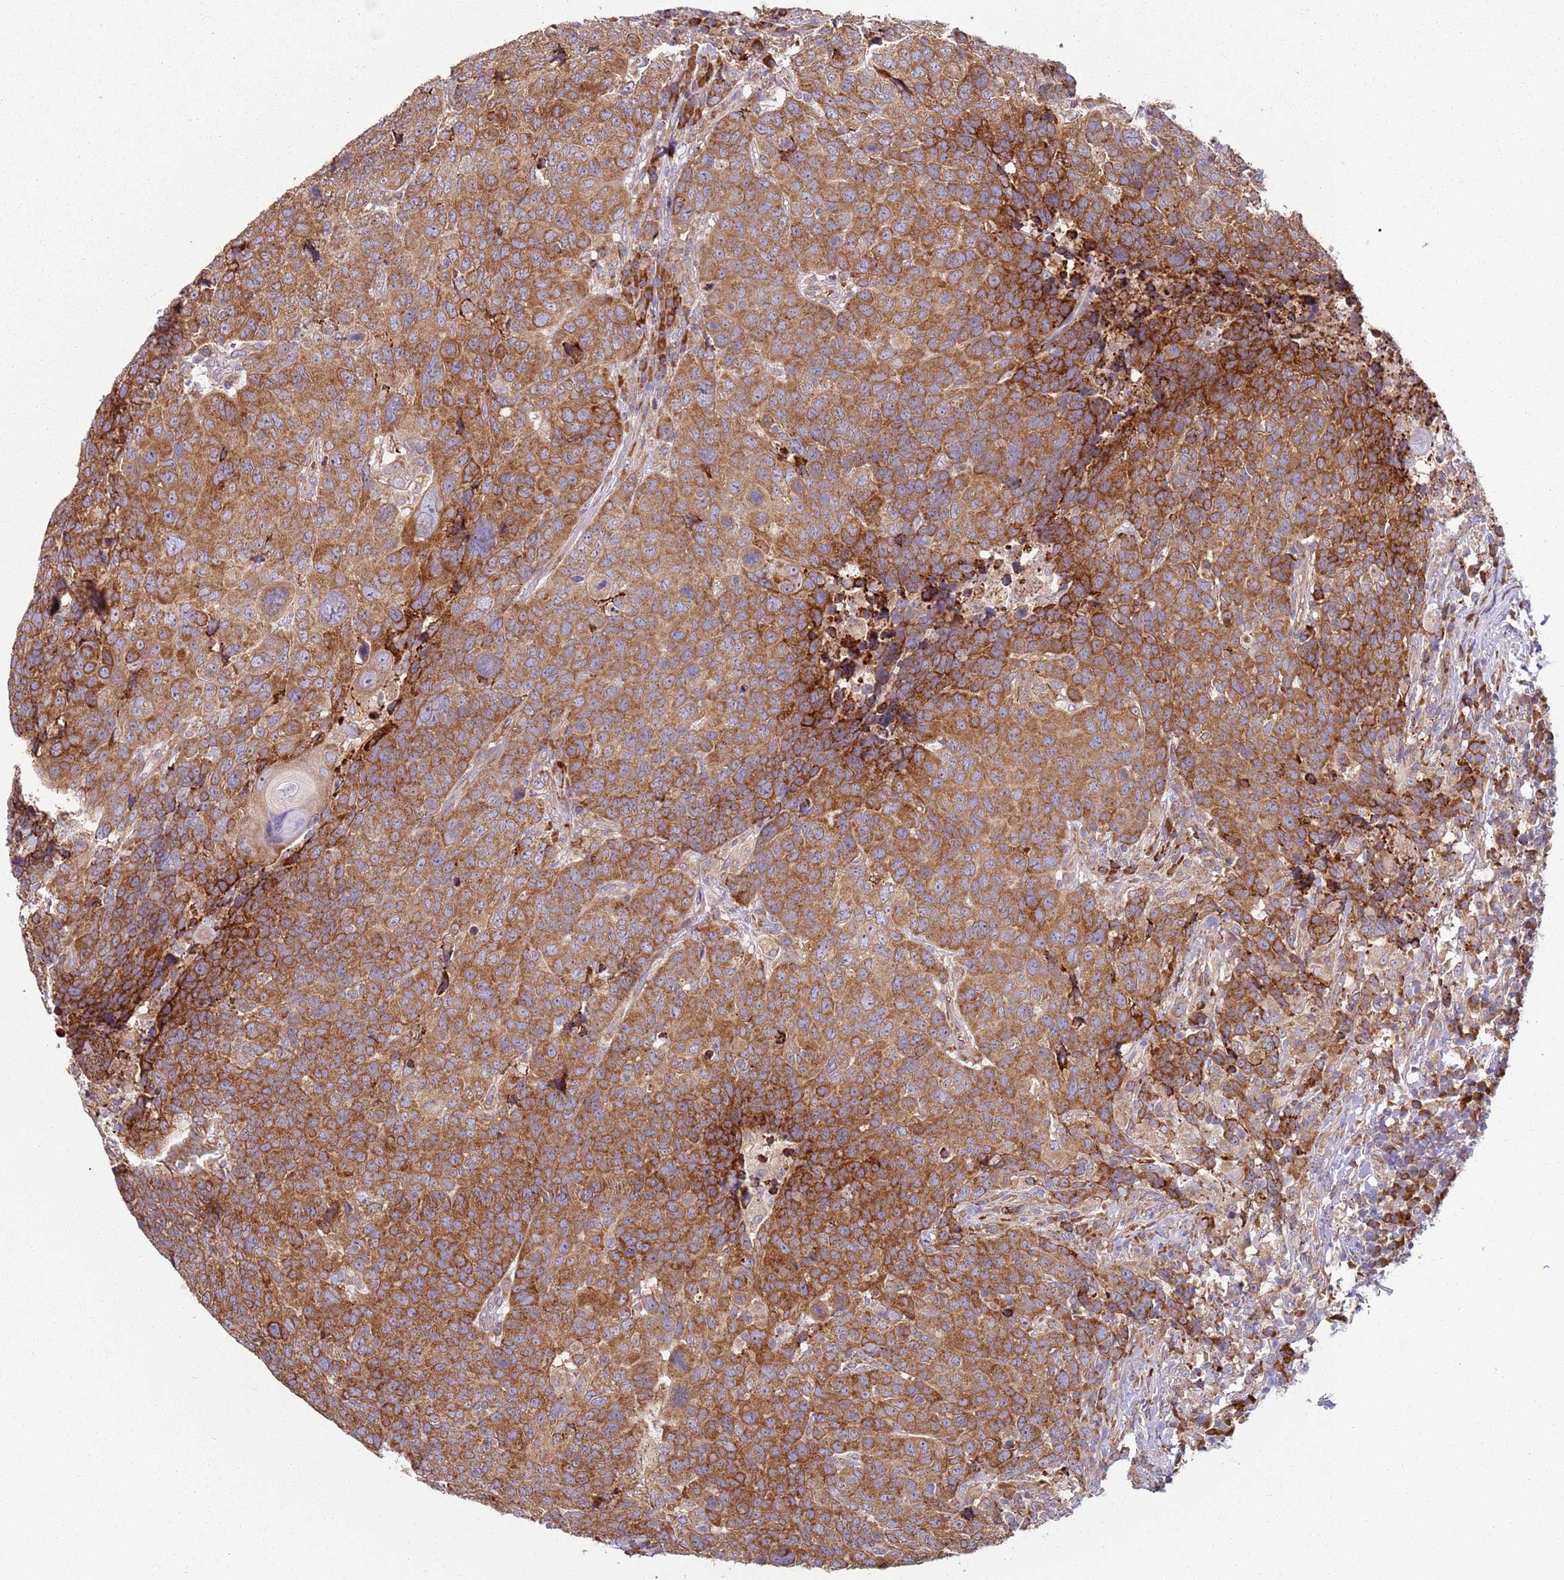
{"staining": {"intensity": "moderate", "quantity": ">75%", "location": "cytoplasmic/membranous"}, "tissue": "head and neck cancer", "cell_type": "Tumor cells", "image_type": "cancer", "snomed": [{"axis": "morphology", "description": "Normal tissue, NOS"}, {"axis": "morphology", "description": "Squamous cell carcinoma, NOS"}, {"axis": "topography", "description": "Skeletal muscle"}, {"axis": "topography", "description": "Vascular tissue"}, {"axis": "topography", "description": "Peripheral nerve tissue"}, {"axis": "topography", "description": "Head-Neck"}], "caption": "Immunohistochemical staining of head and neck cancer (squamous cell carcinoma) shows medium levels of moderate cytoplasmic/membranous protein expression in approximately >75% of tumor cells.", "gene": "SPATA2", "patient": {"sex": "male", "age": 66}}